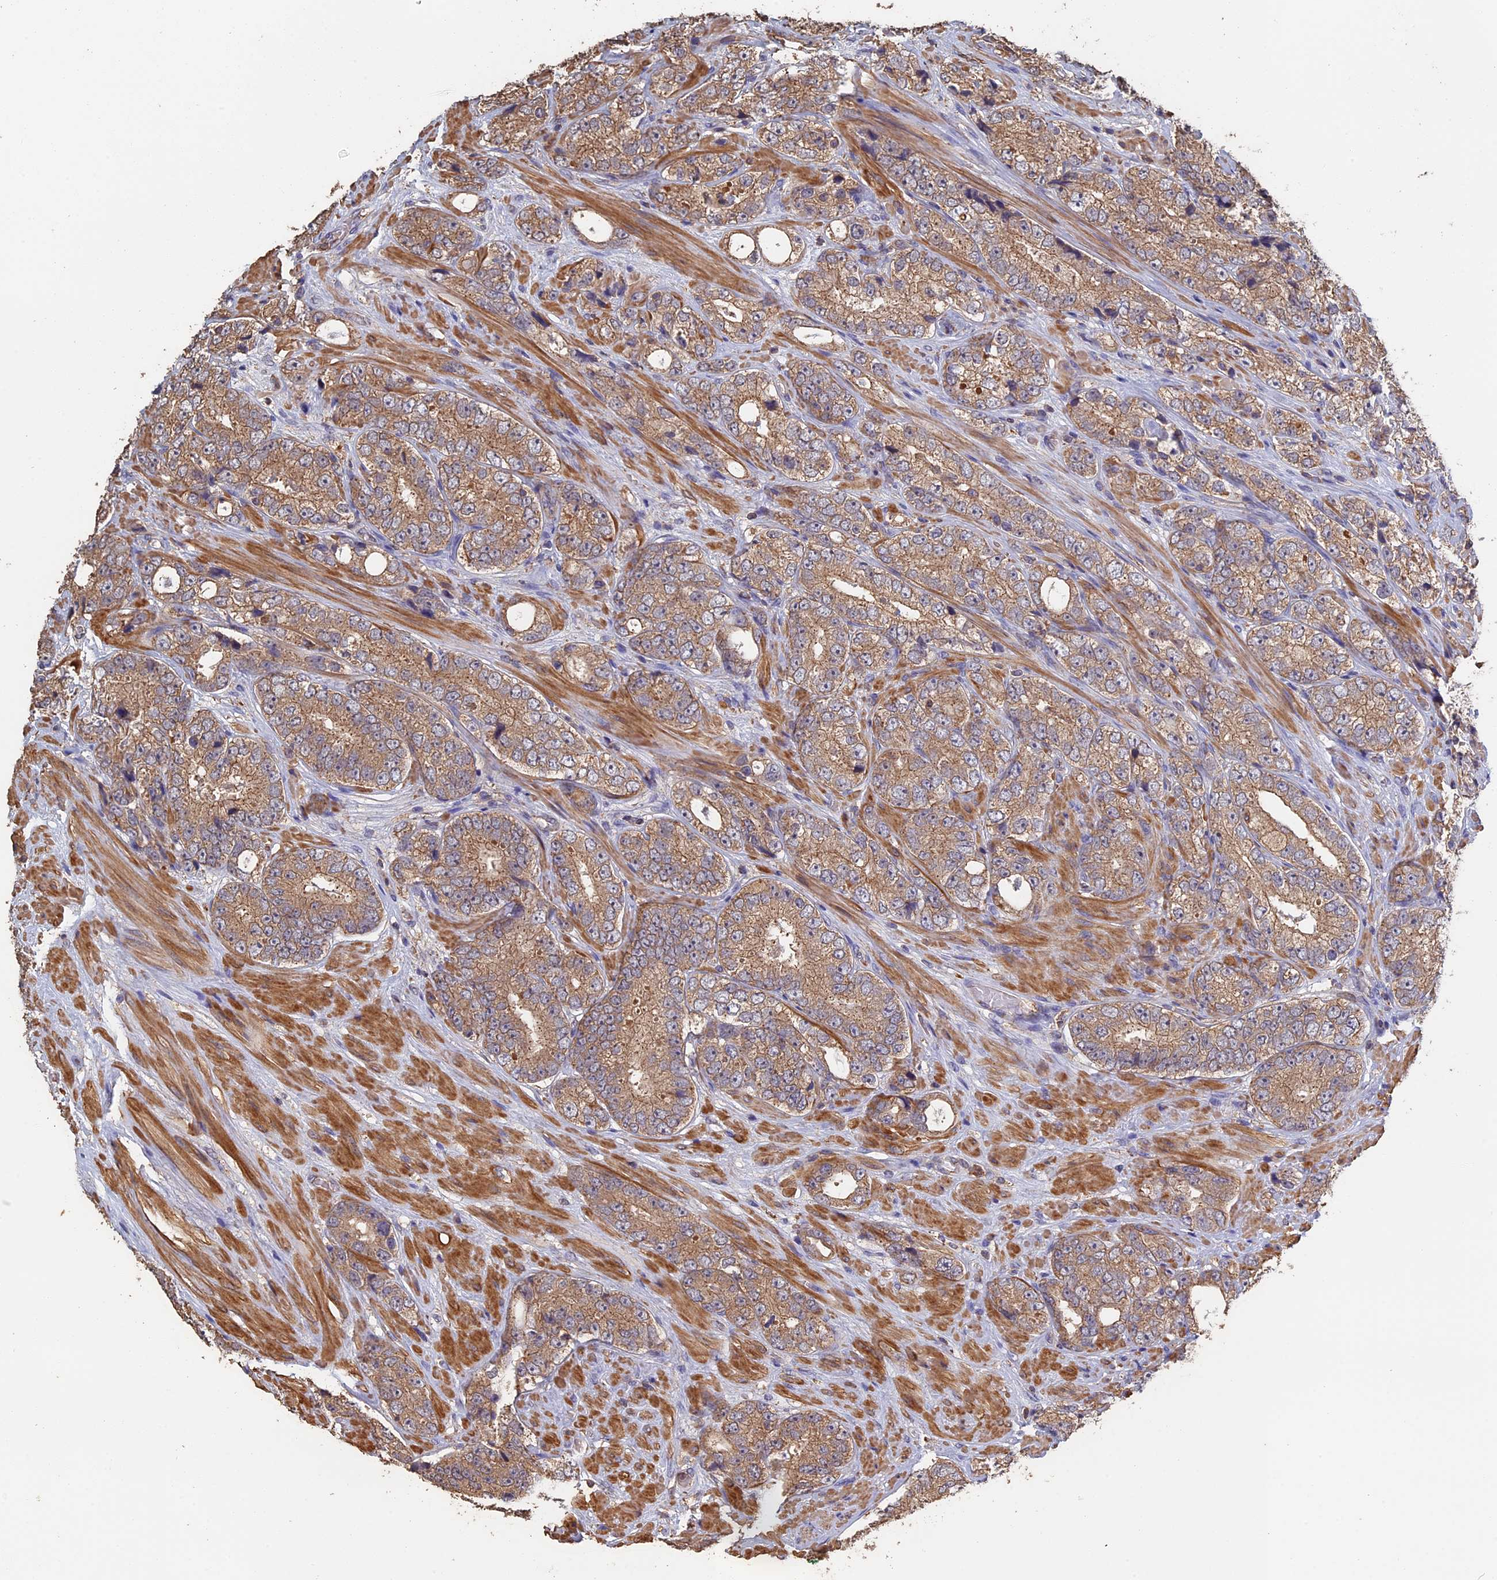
{"staining": {"intensity": "moderate", "quantity": ">75%", "location": "cytoplasmic/membranous"}, "tissue": "prostate cancer", "cell_type": "Tumor cells", "image_type": "cancer", "snomed": [{"axis": "morphology", "description": "Adenocarcinoma, High grade"}, {"axis": "topography", "description": "Prostate"}], "caption": "Human prostate cancer stained with a protein marker shows moderate staining in tumor cells.", "gene": "PIGQ", "patient": {"sex": "male", "age": 56}}